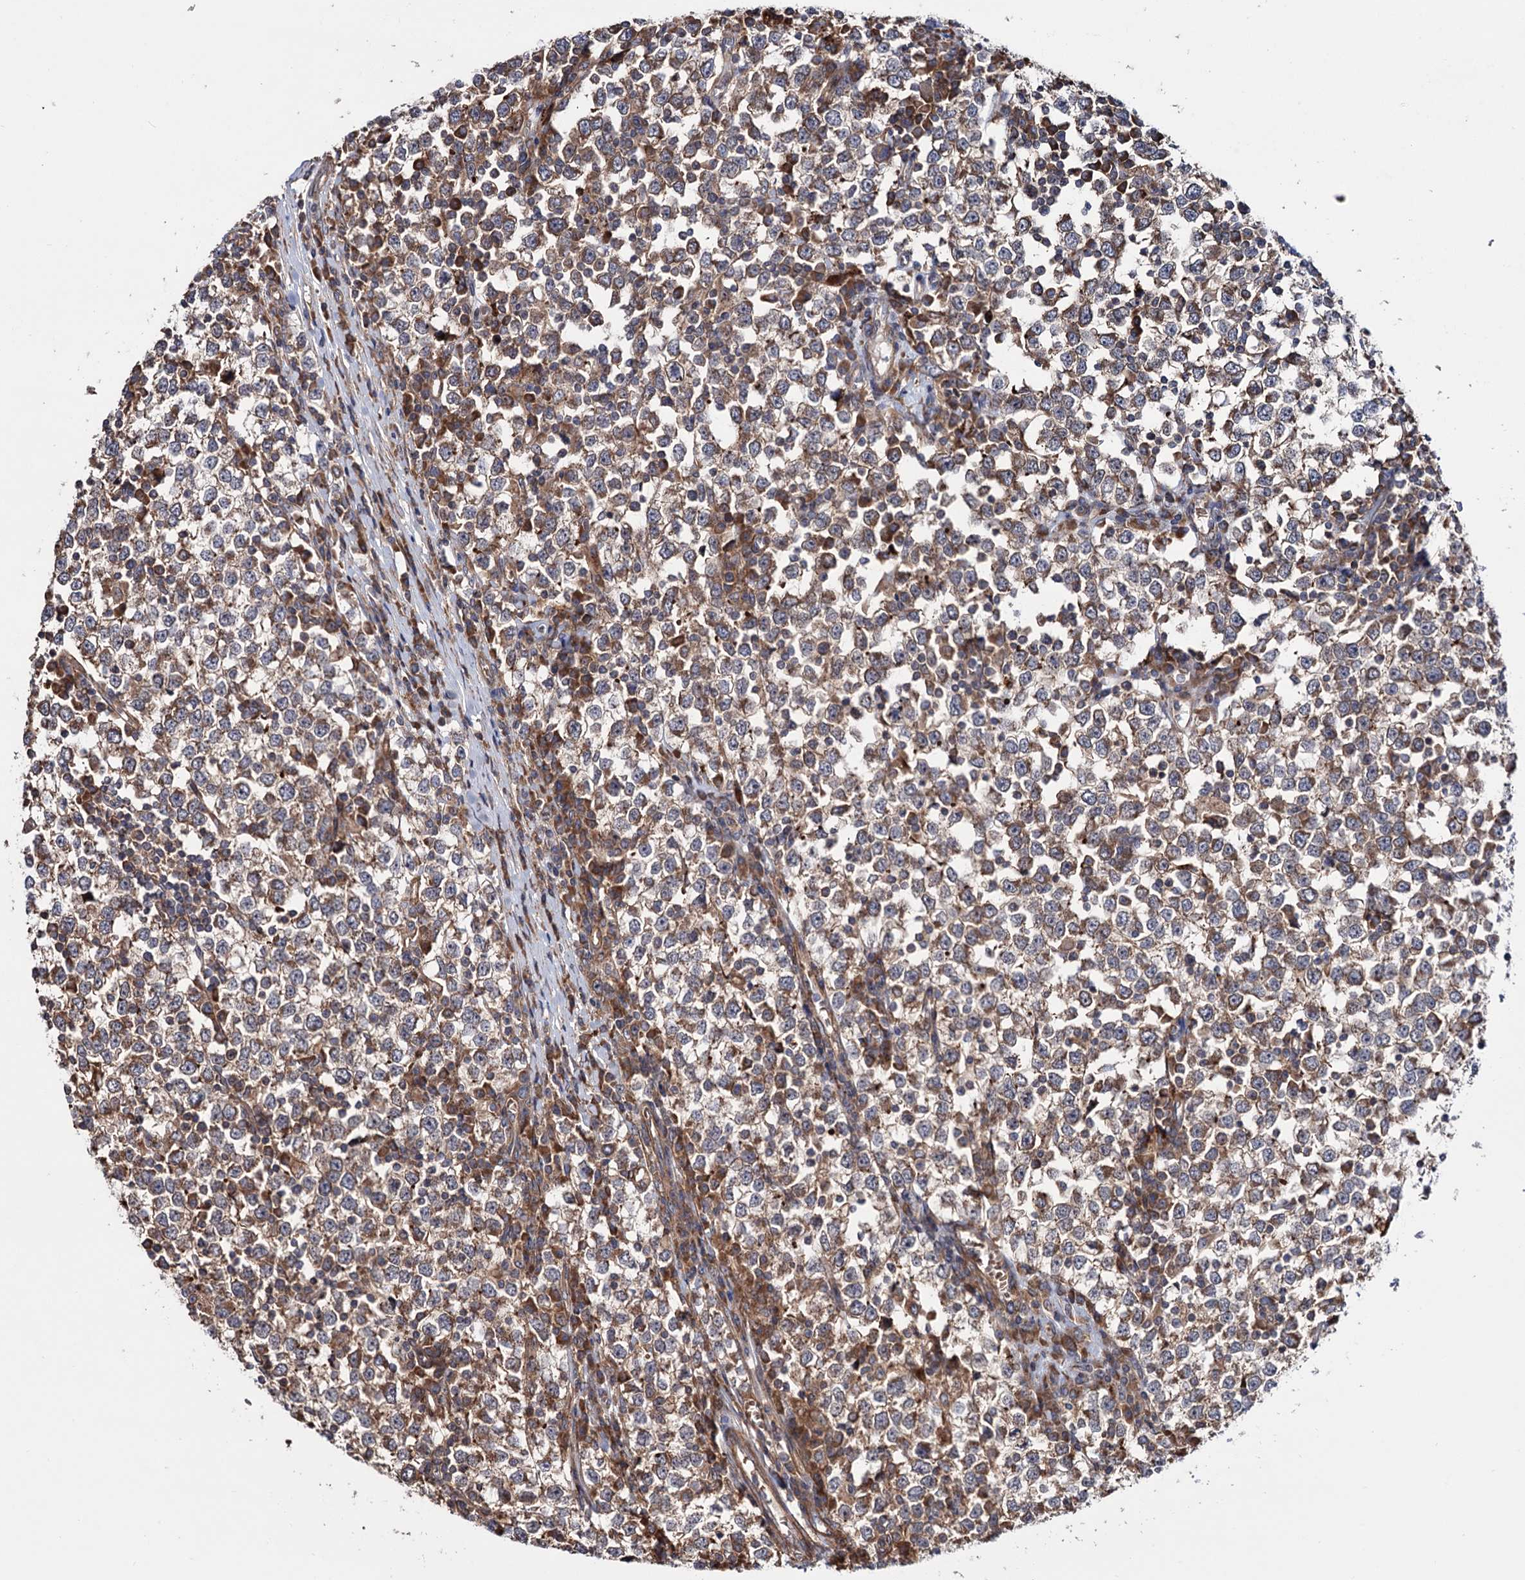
{"staining": {"intensity": "weak", "quantity": "25%-75%", "location": "cytoplasmic/membranous"}, "tissue": "testis cancer", "cell_type": "Tumor cells", "image_type": "cancer", "snomed": [{"axis": "morphology", "description": "Seminoma, NOS"}, {"axis": "topography", "description": "Testis"}], "caption": "Immunohistochemical staining of human seminoma (testis) displays low levels of weak cytoplasmic/membranous protein staining in about 25%-75% of tumor cells.", "gene": "FERMT2", "patient": {"sex": "male", "age": 65}}